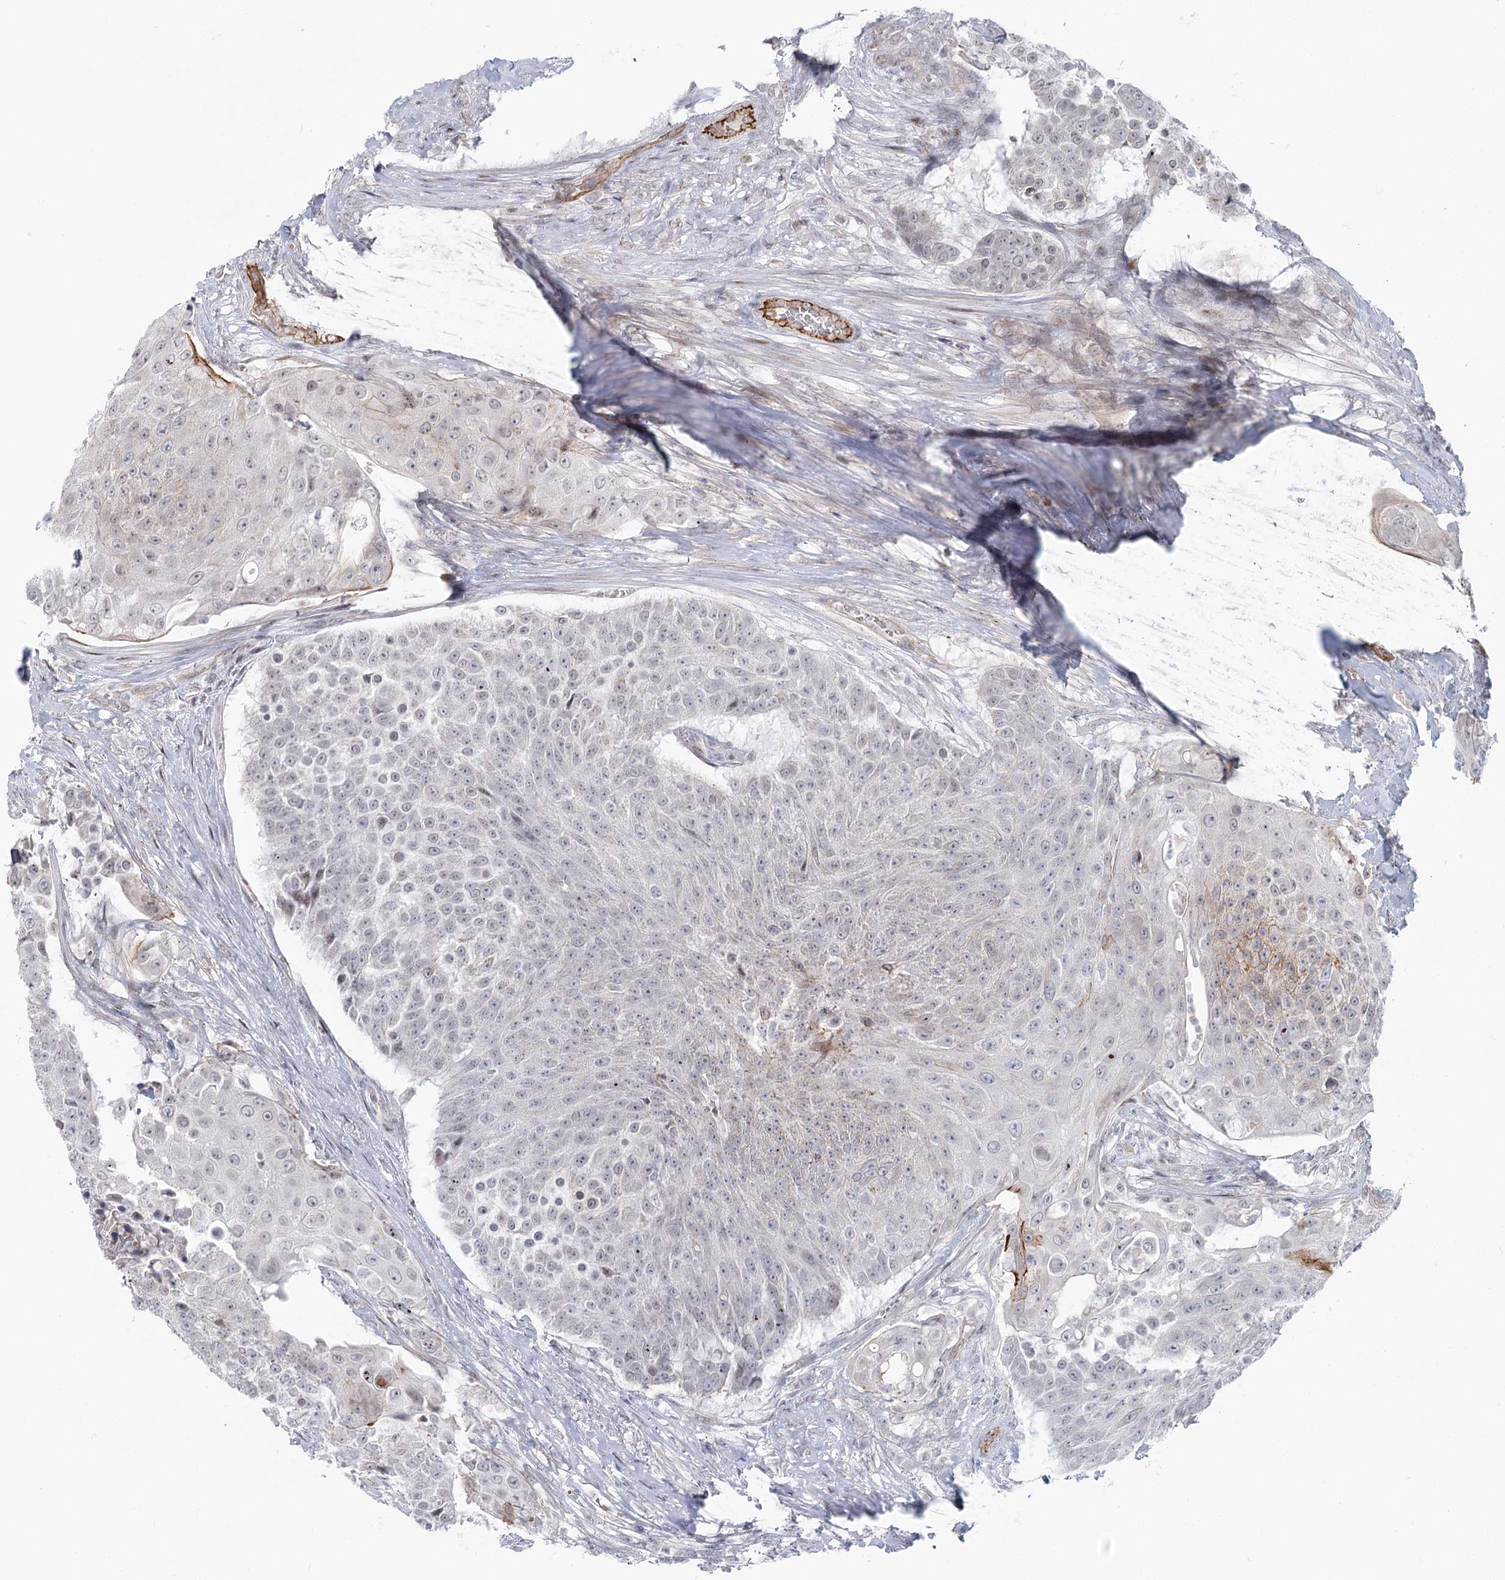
{"staining": {"intensity": "moderate", "quantity": "<25%", "location": "cytoplasmic/membranous"}, "tissue": "urothelial cancer", "cell_type": "Tumor cells", "image_type": "cancer", "snomed": [{"axis": "morphology", "description": "Urothelial carcinoma, High grade"}, {"axis": "topography", "description": "Urinary bladder"}], "caption": "Brown immunohistochemical staining in human urothelial cancer shows moderate cytoplasmic/membranous expression in approximately <25% of tumor cells.", "gene": "ABHD8", "patient": {"sex": "female", "age": 63}}